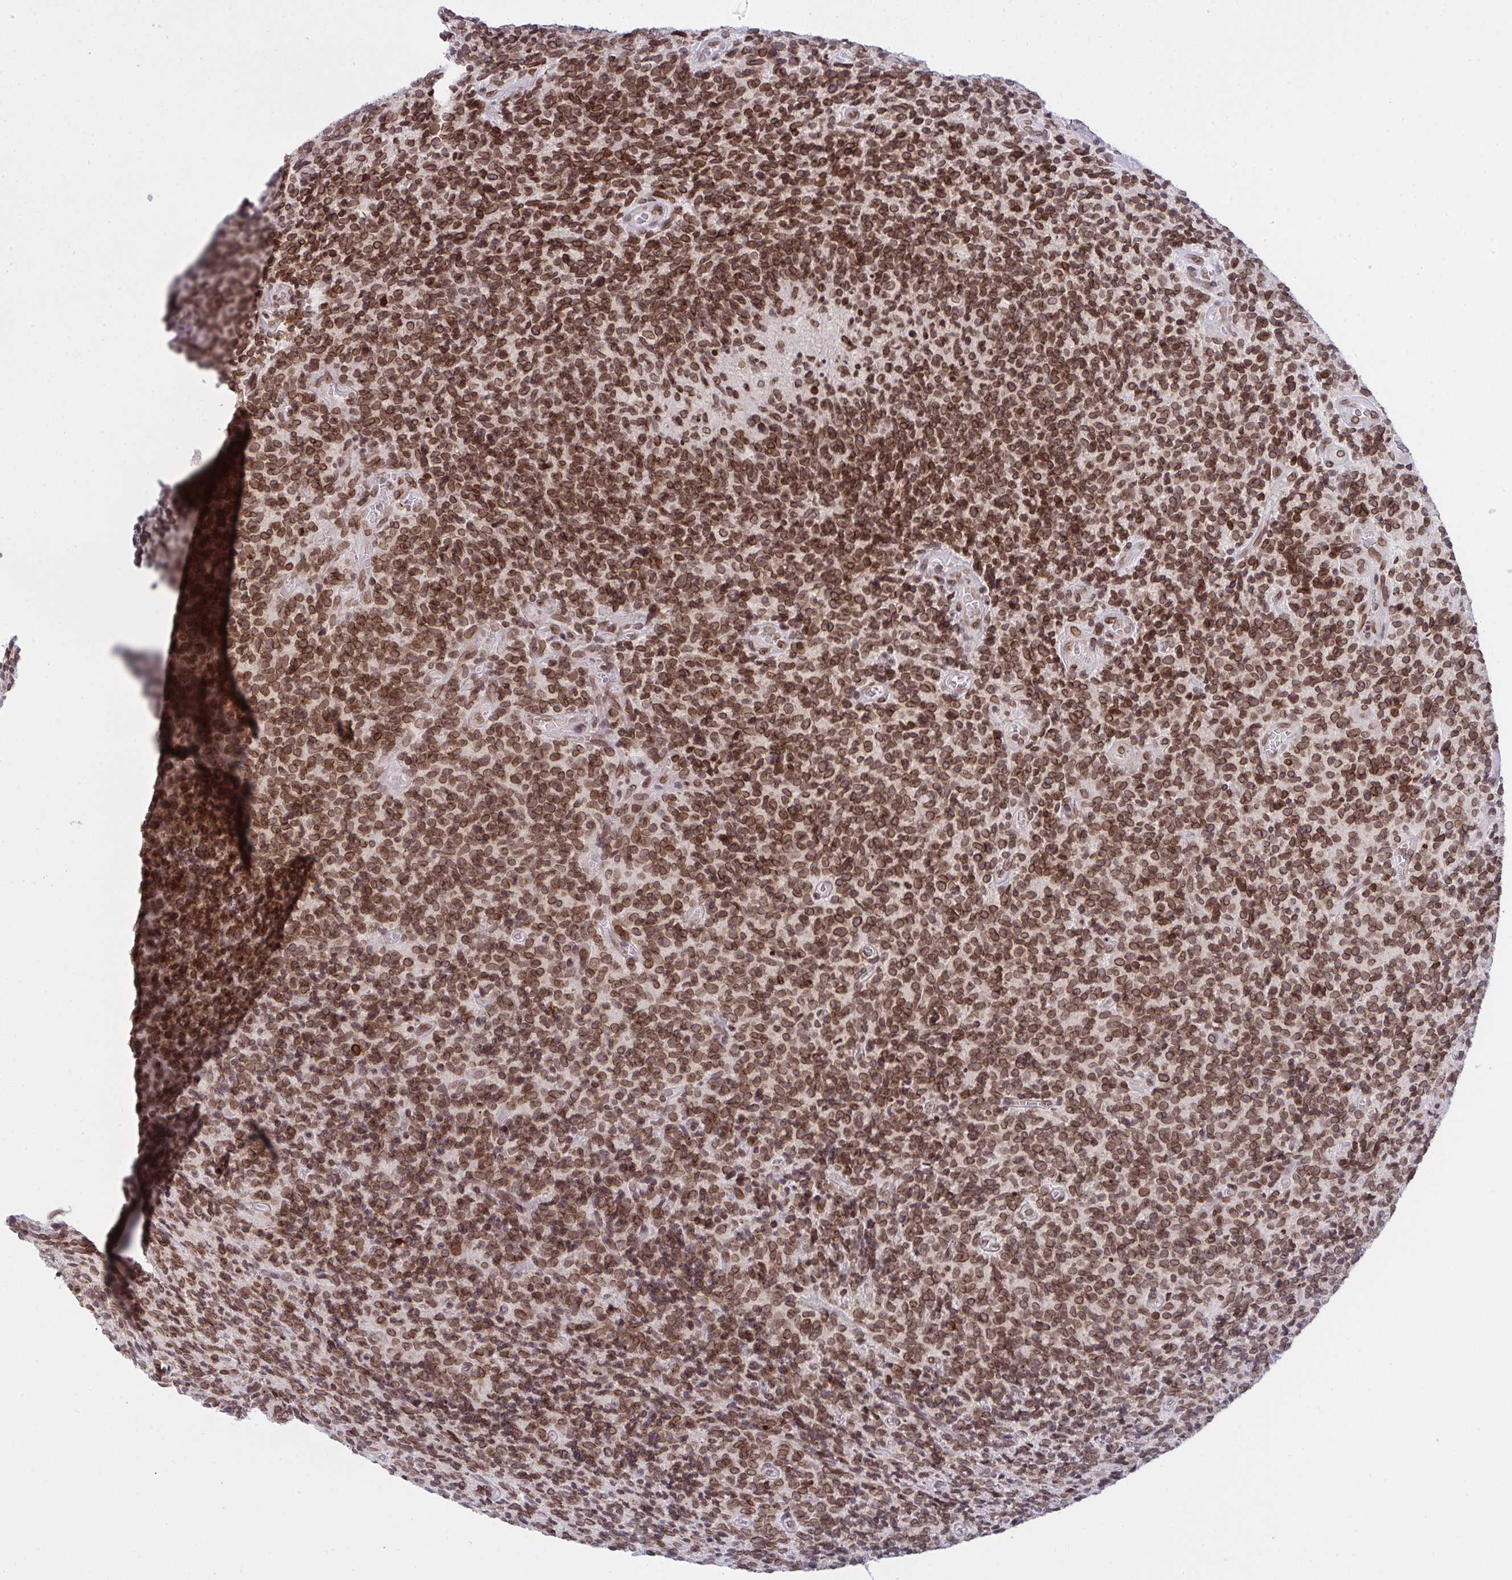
{"staining": {"intensity": "moderate", "quantity": ">75%", "location": "cytoplasmic/membranous,nuclear"}, "tissue": "glioma", "cell_type": "Tumor cells", "image_type": "cancer", "snomed": [{"axis": "morphology", "description": "Glioma, malignant, High grade"}, {"axis": "topography", "description": "Brain"}], "caption": "This histopathology image reveals IHC staining of human malignant glioma (high-grade), with medium moderate cytoplasmic/membranous and nuclear positivity in about >75% of tumor cells.", "gene": "RANBP2", "patient": {"sex": "male", "age": 76}}